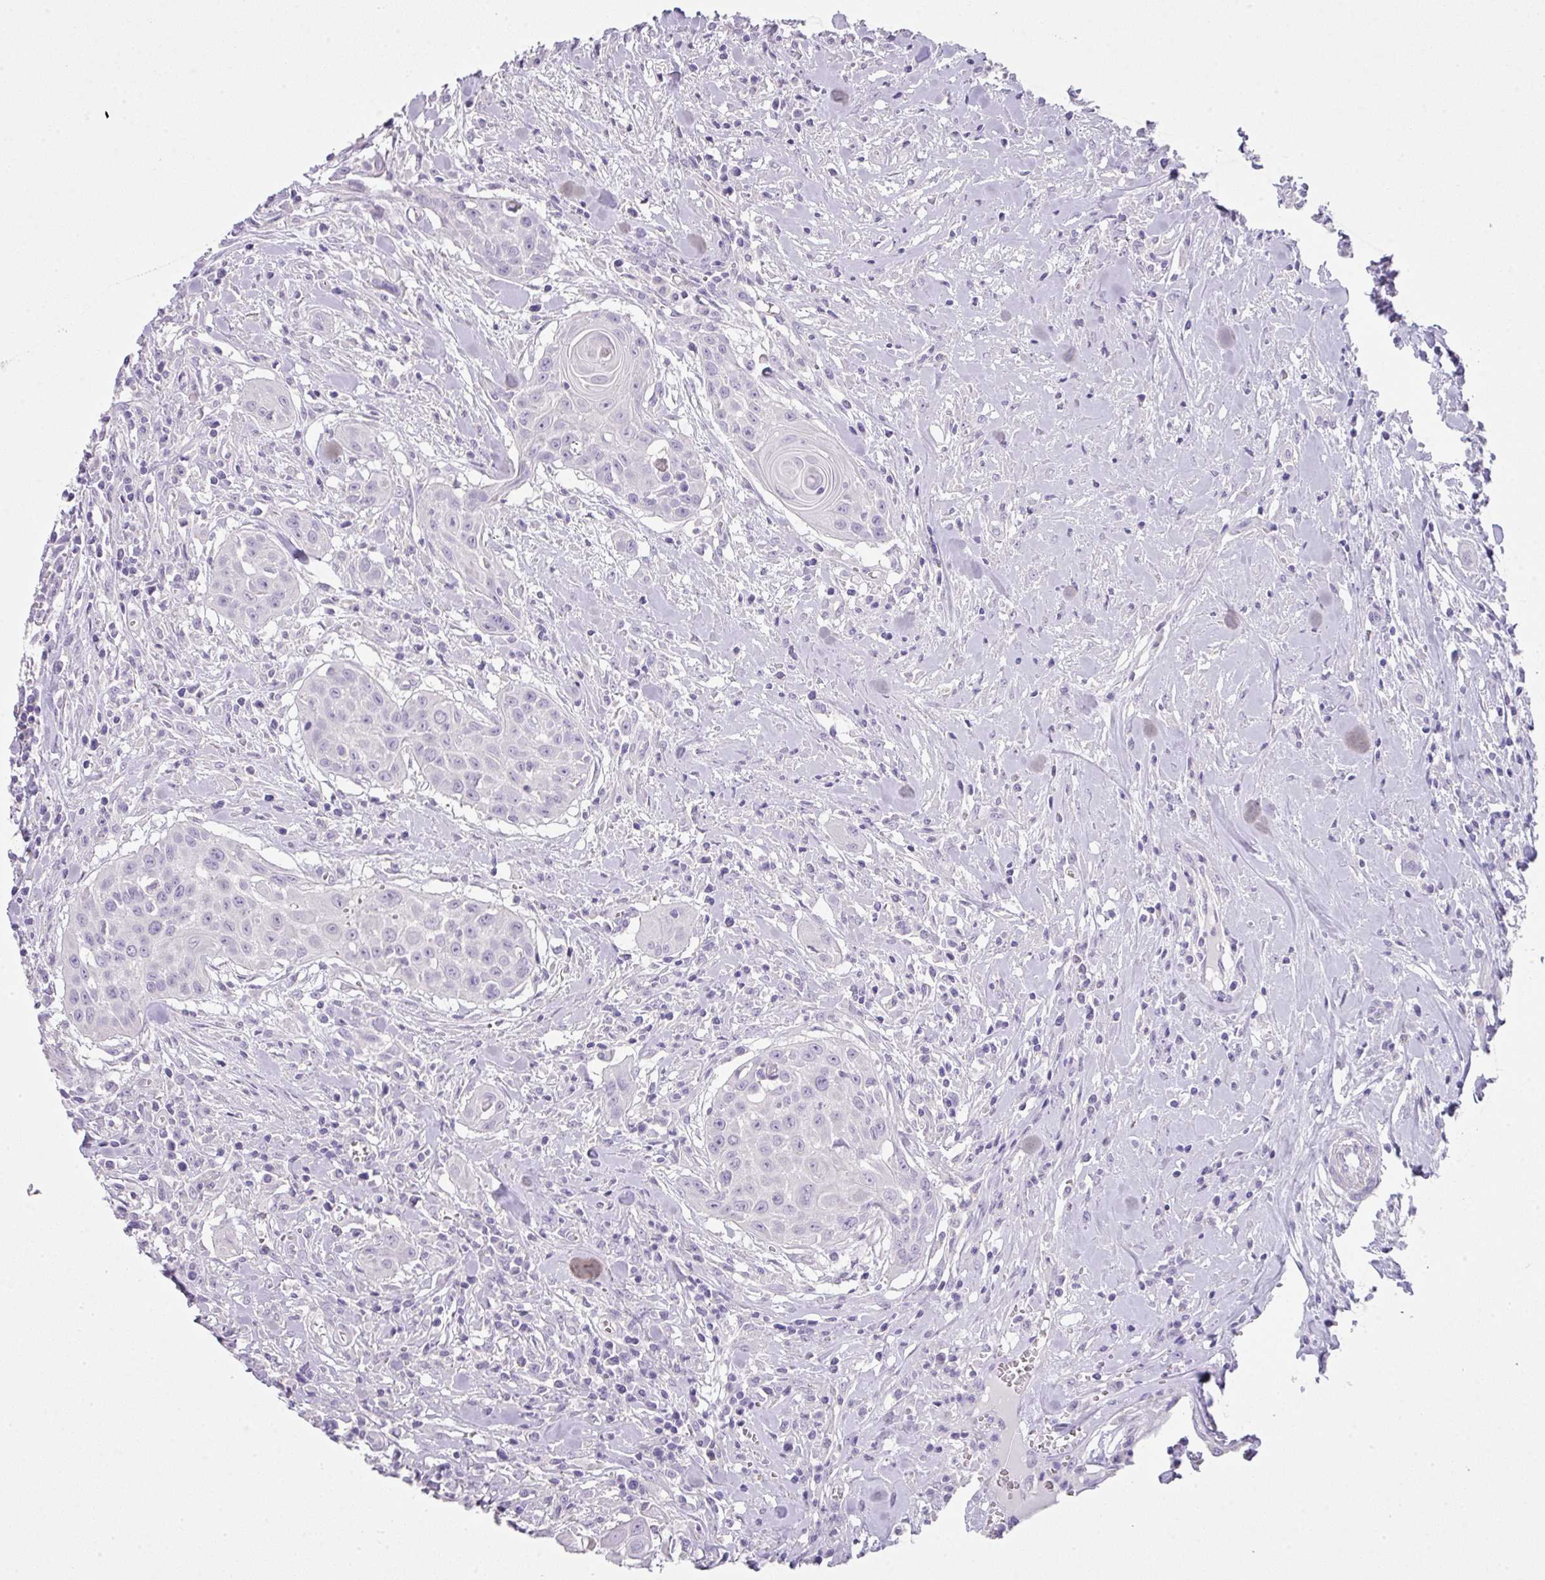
{"staining": {"intensity": "negative", "quantity": "none", "location": "none"}, "tissue": "head and neck cancer", "cell_type": "Tumor cells", "image_type": "cancer", "snomed": [{"axis": "morphology", "description": "Squamous cell carcinoma, NOS"}, {"axis": "topography", "description": "Lymph node"}, {"axis": "topography", "description": "Salivary gland"}, {"axis": "topography", "description": "Head-Neck"}], "caption": "Head and neck cancer (squamous cell carcinoma) was stained to show a protein in brown. There is no significant expression in tumor cells.", "gene": "GLI4", "patient": {"sex": "female", "age": 74}}